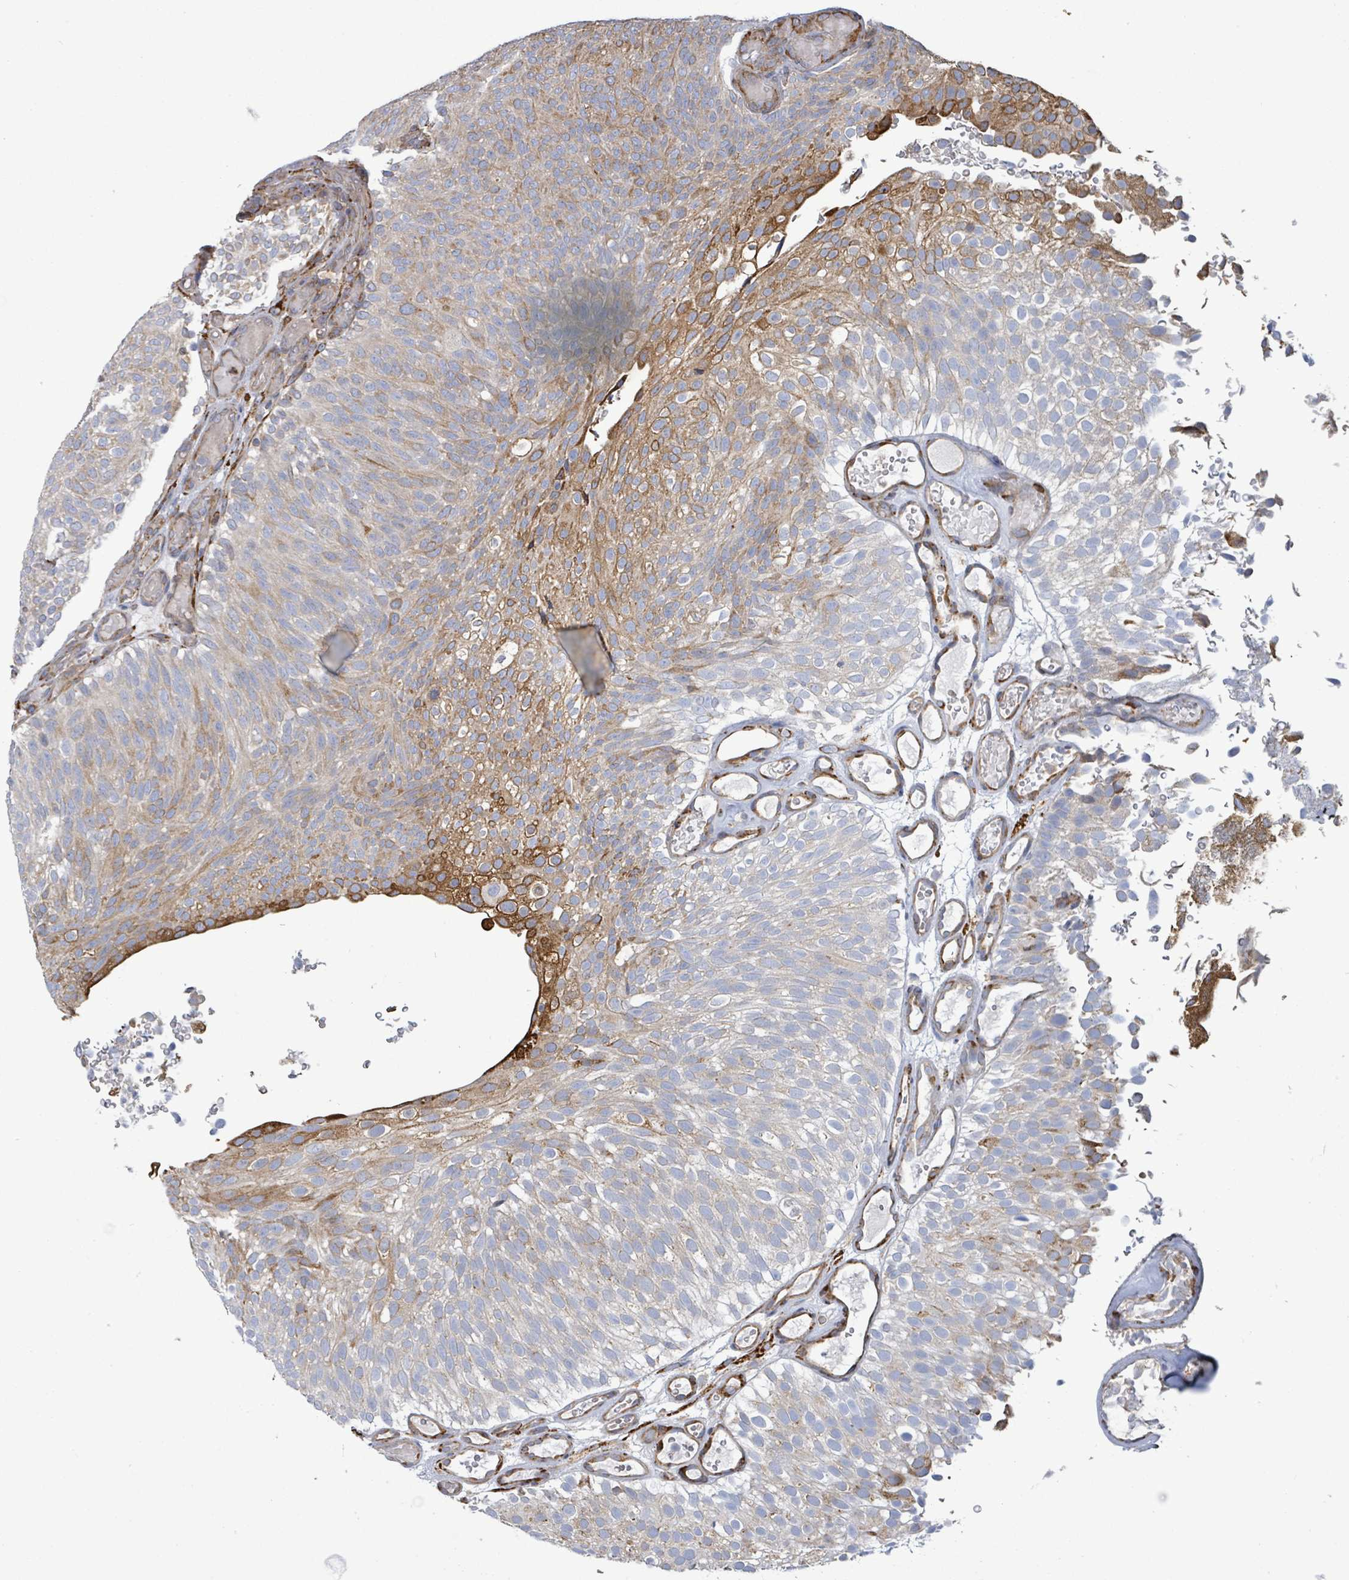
{"staining": {"intensity": "moderate", "quantity": "25%-75%", "location": "cytoplasmic/membranous"}, "tissue": "urothelial cancer", "cell_type": "Tumor cells", "image_type": "cancer", "snomed": [{"axis": "morphology", "description": "Urothelial carcinoma, Low grade"}, {"axis": "topography", "description": "Urinary bladder"}], "caption": "Protein expression analysis of human urothelial cancer reveals moderate cytoplasmic/membranous positivity in about 25%-75% of tumor cells.", "gene": "RFPL4A", "patient": {"sex": "male", "age": 78}}